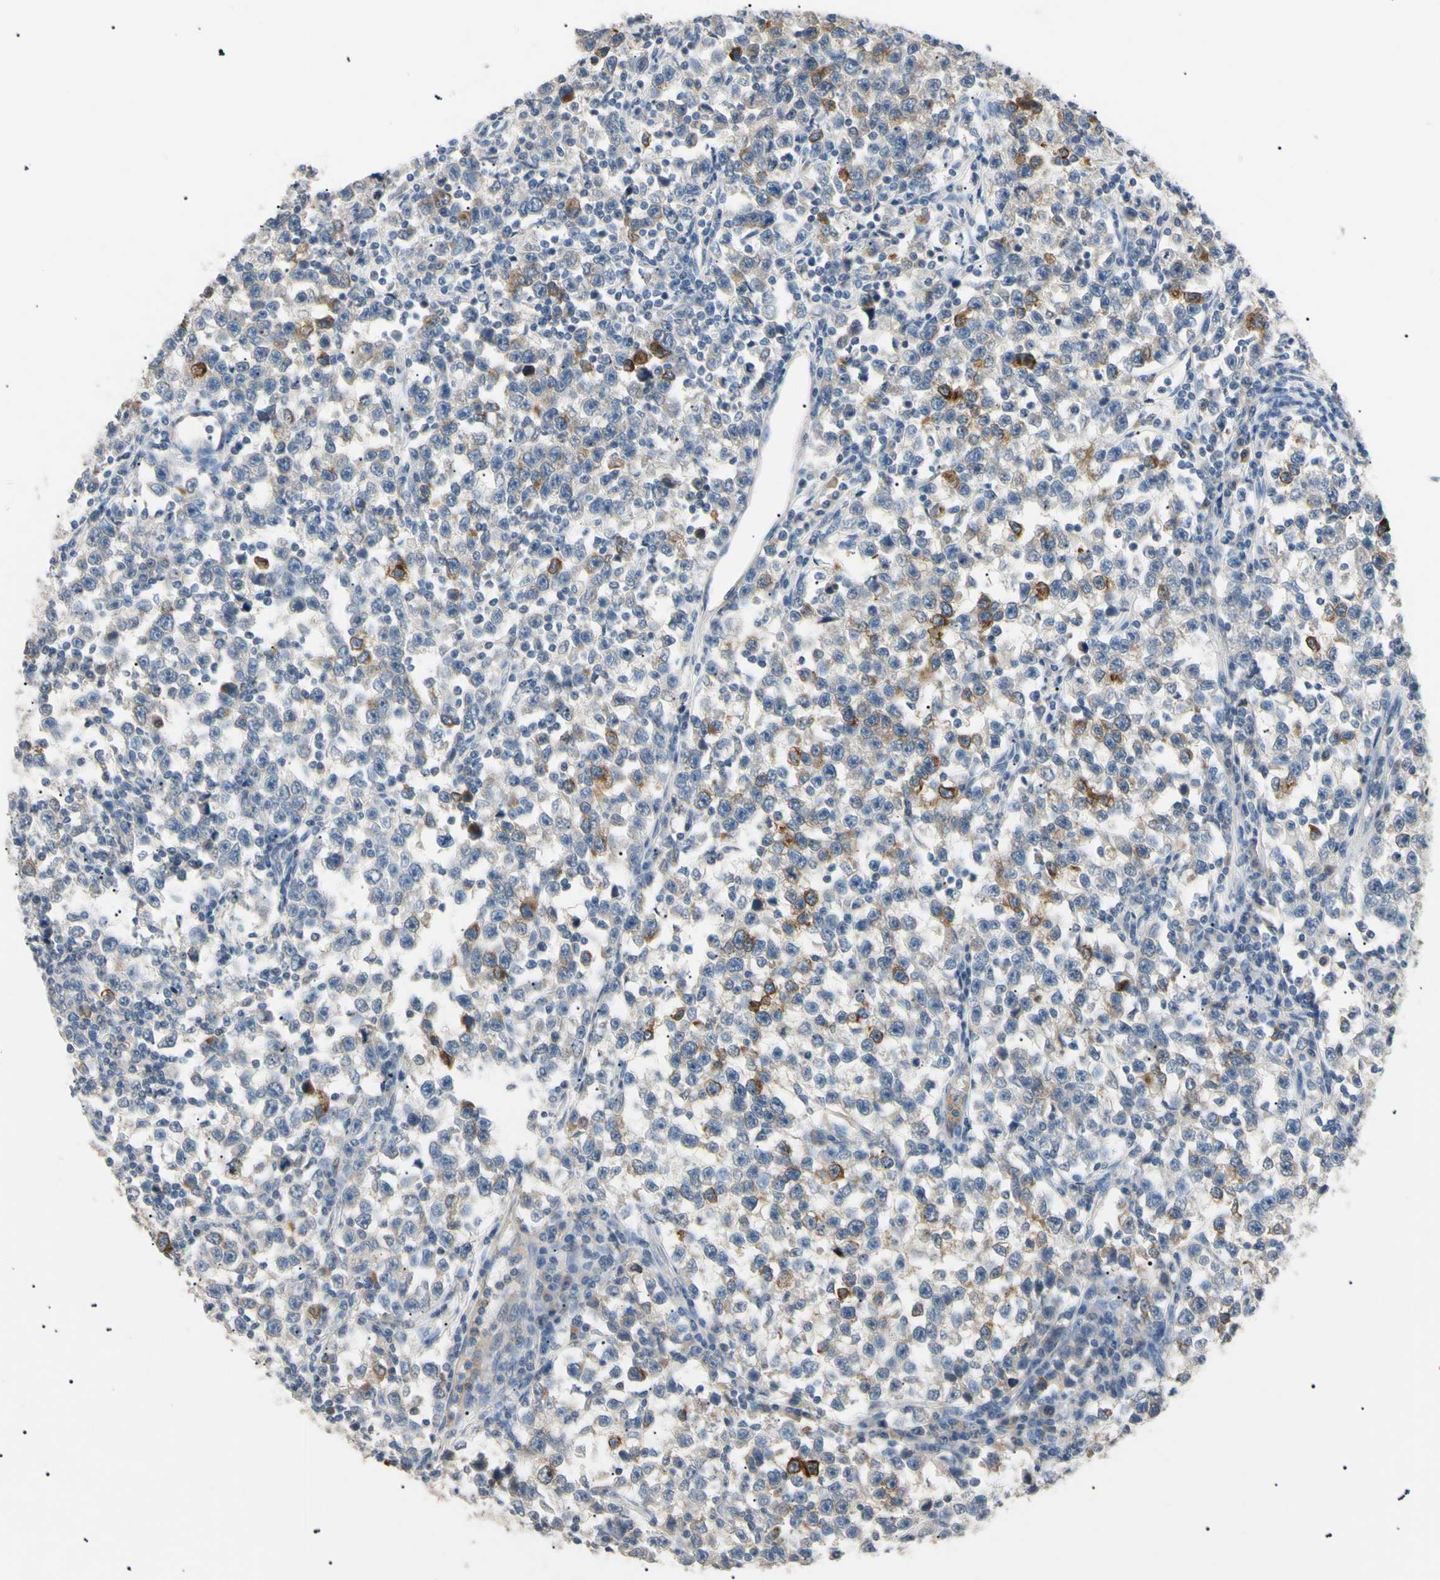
{"staining": {"intensity": "moderate", "quantity": "<25%", "location": "cytoplasmic/membranous"}, "tissue": "testis cancer", "cell_type": "Tumor cells", "image_type": "cancer", "snomed": [{"axis": "morphology", "description": "Seminoma, NOS"}, {"axis": "topography", "description": "Testis"}], "caption": "About <25% of tumor cells in testis seminoma demonstrate moderate cytoplasmic/membranous protein staining as visualized by brown immunohistochemical staining.", "gene": "CGB3", "patient": {"sex": "male", "age": 43}}